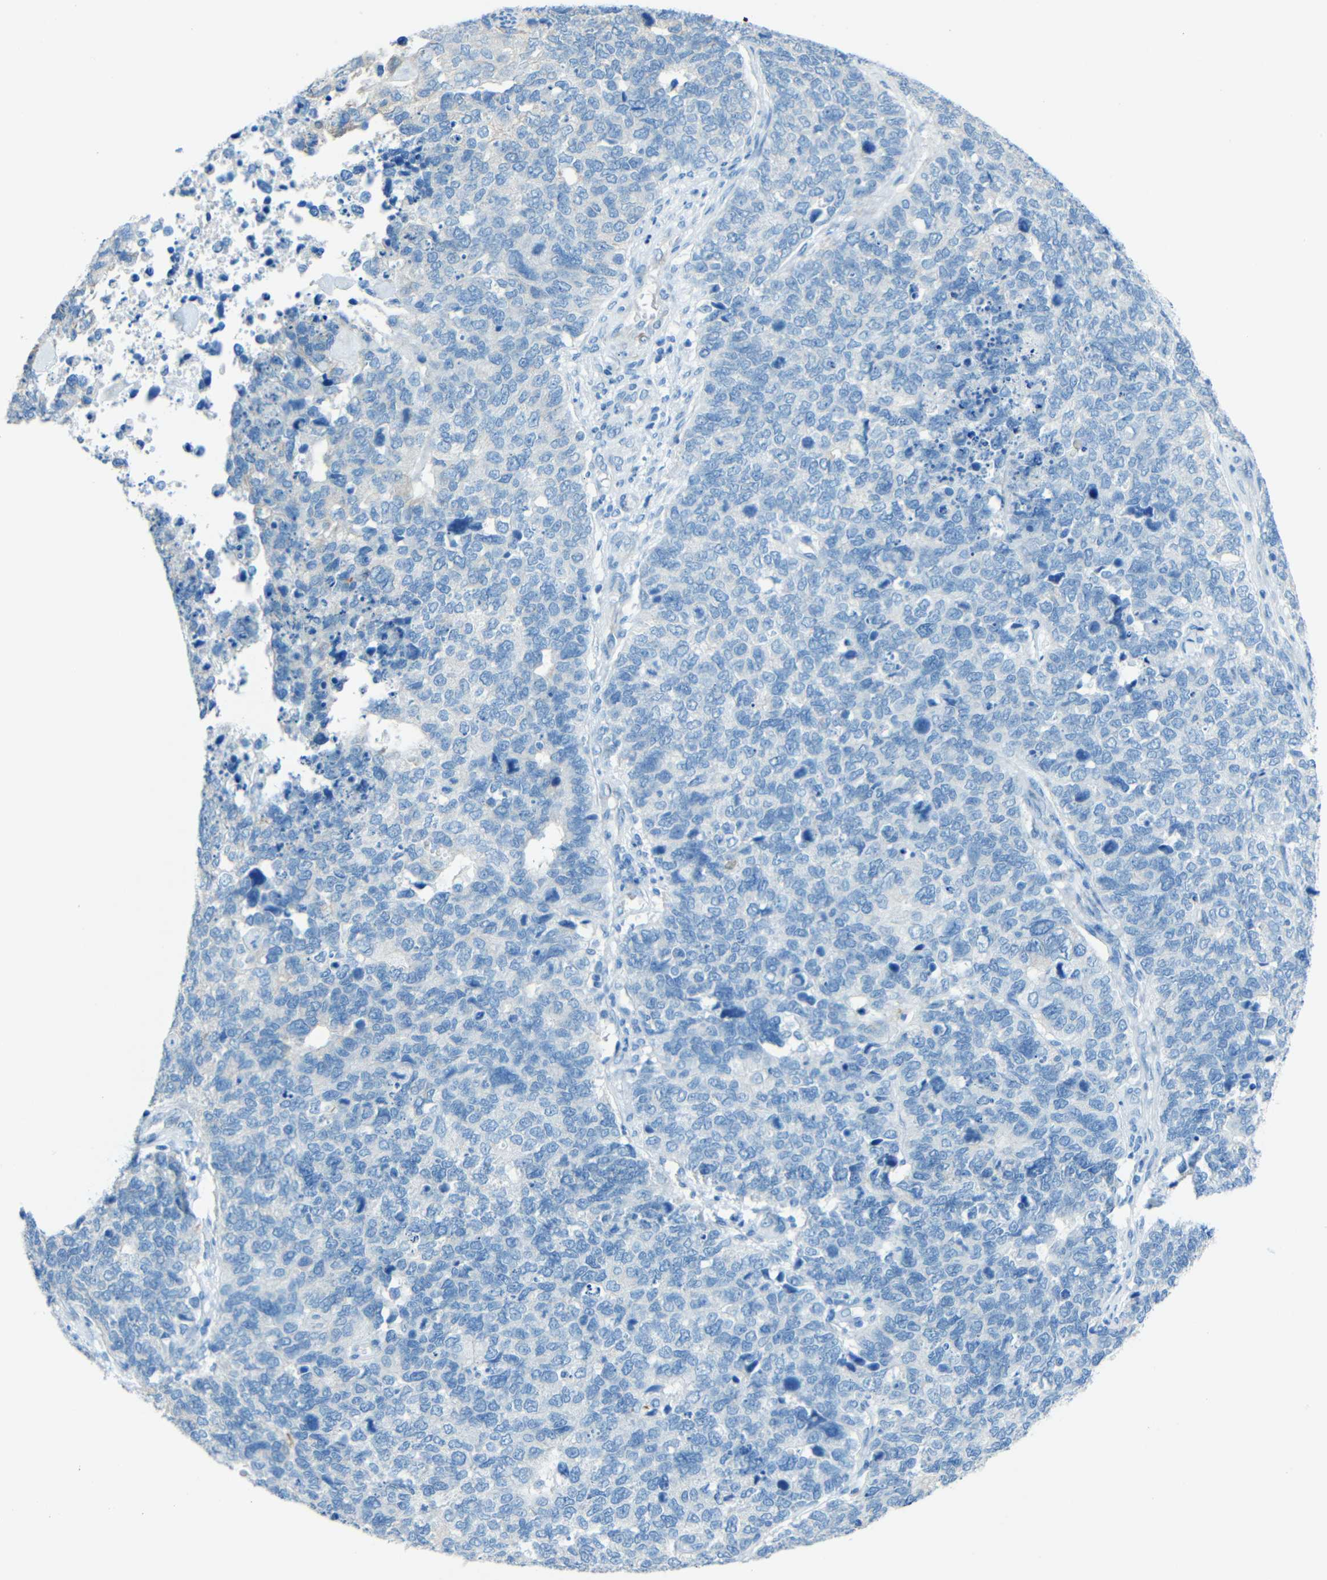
{"staining": {"intensity": "negative", "quantity": "none", "location": "none"}, "tissue": "cervical cancer", "cell_type": "Tumor cells", "image_type": "cancer", "snomed": [{"axis": "morphology", "description": "Squamous cell carcinoma, NOS"}, {"axis": "topography", "description": "Cervix"}], "caption": "IHC of squamous cell carcinoma (cervical) displays no expression in tumor cells. Nuclei are stained in blue.", "gene": "TUBB4B", "patient": {"sex": "female", "age": 63}}